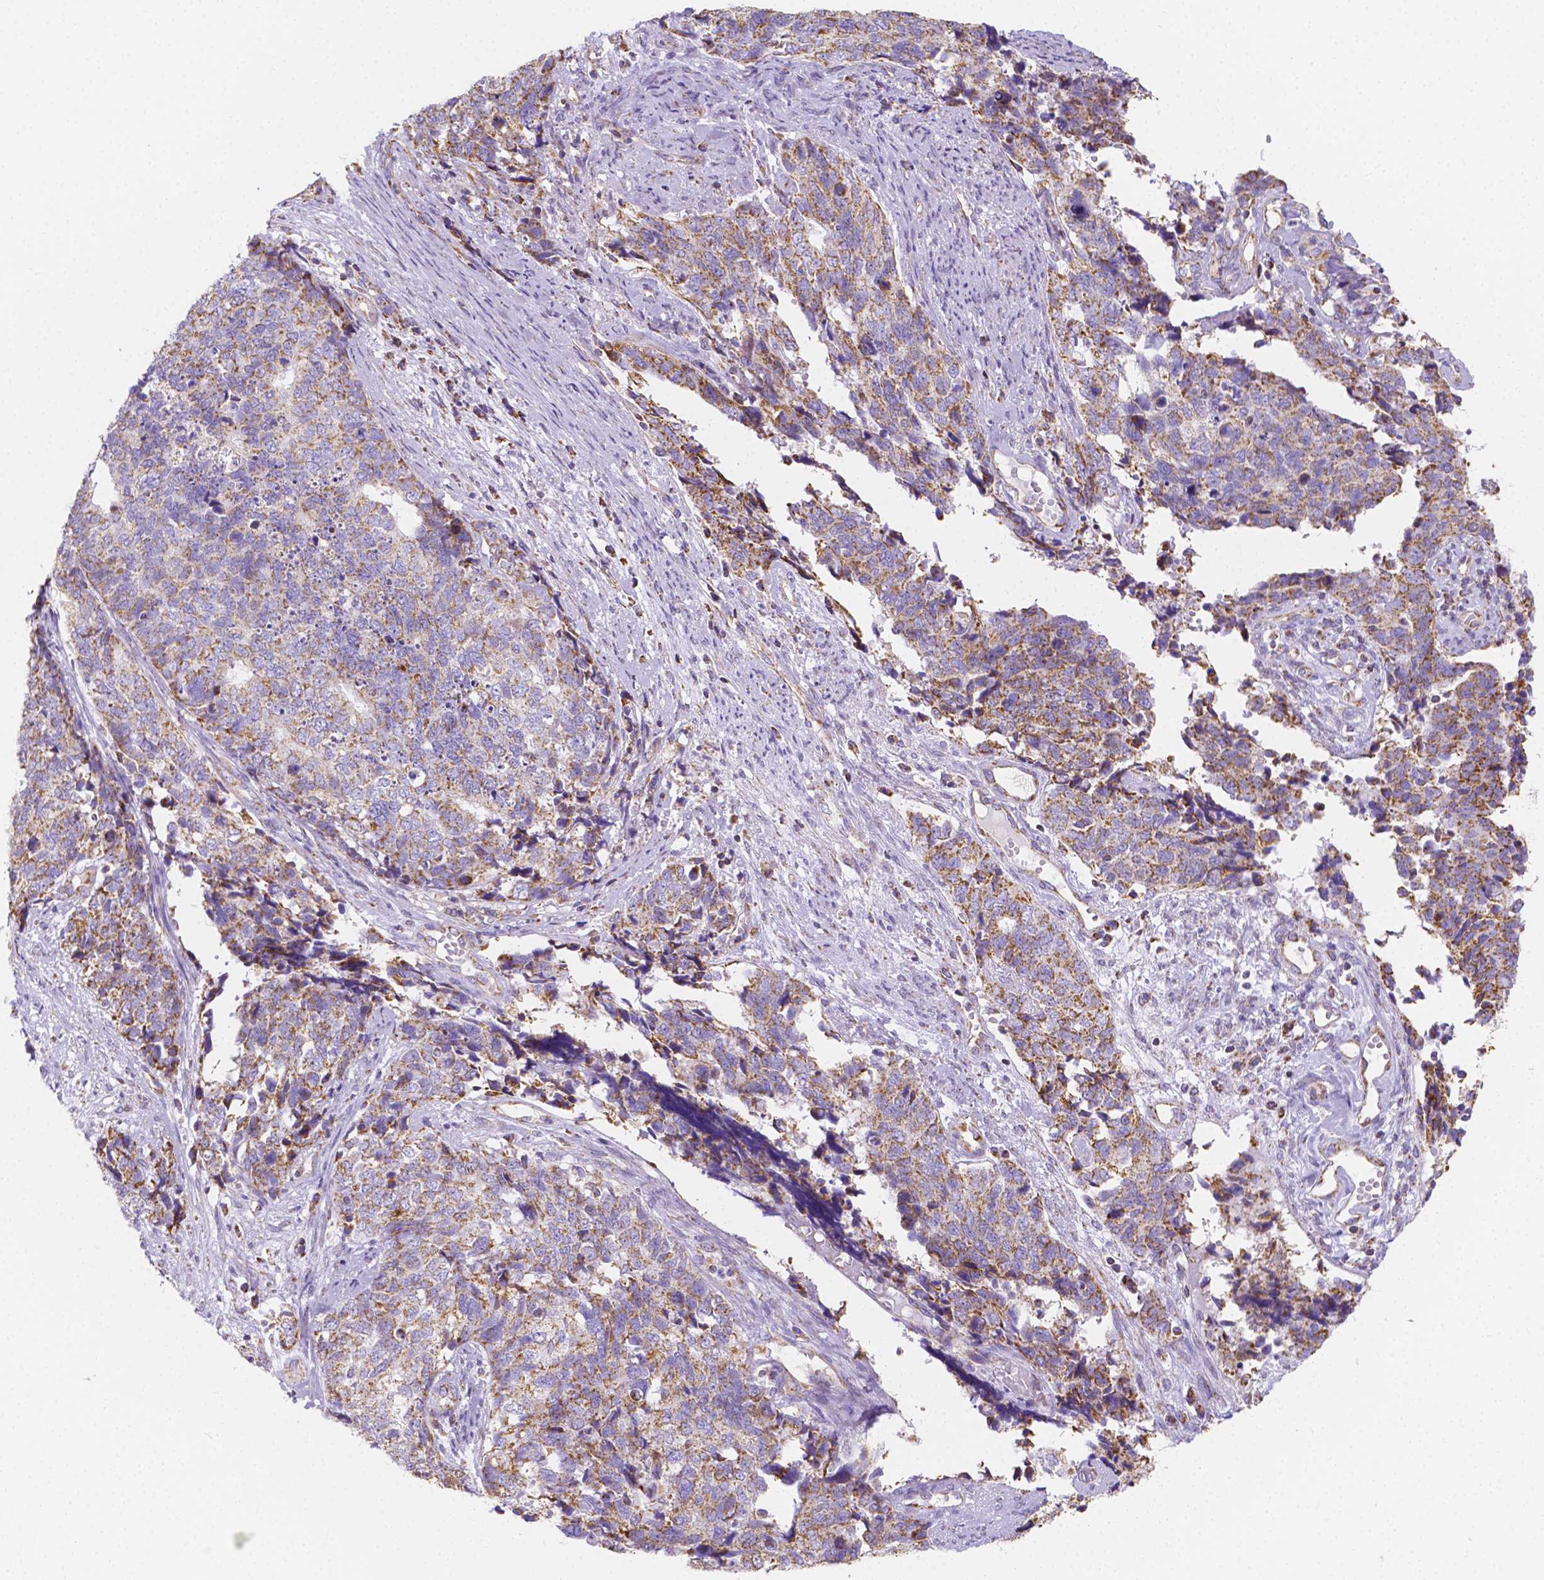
{"staining": {"intensity": "moderate", "quantity": ">75%", "location": "cytoplasmic/membranous"}, "tissue": "cervical cancer", "cell_type": "Tumor cells", "image_type": "cancer", "snomed": [{"axis": "morphology", "description": "Squamous cell carcinoma, NOS"}, {"axis": "topography", "description": "Cervix"}], "caption": "Protein expression by immunohistochemistry displays moderate cytoplasmic/membranous expression in approximately >75% of tumor cells in squamous cell carcinoma (cervical). (Stains: DAB in brown, nuclei in blue, Microscopy: brightfield microscopy at high magnification).", "gene": "SGTB", "patient": {"sex": "female", "age": 63}}